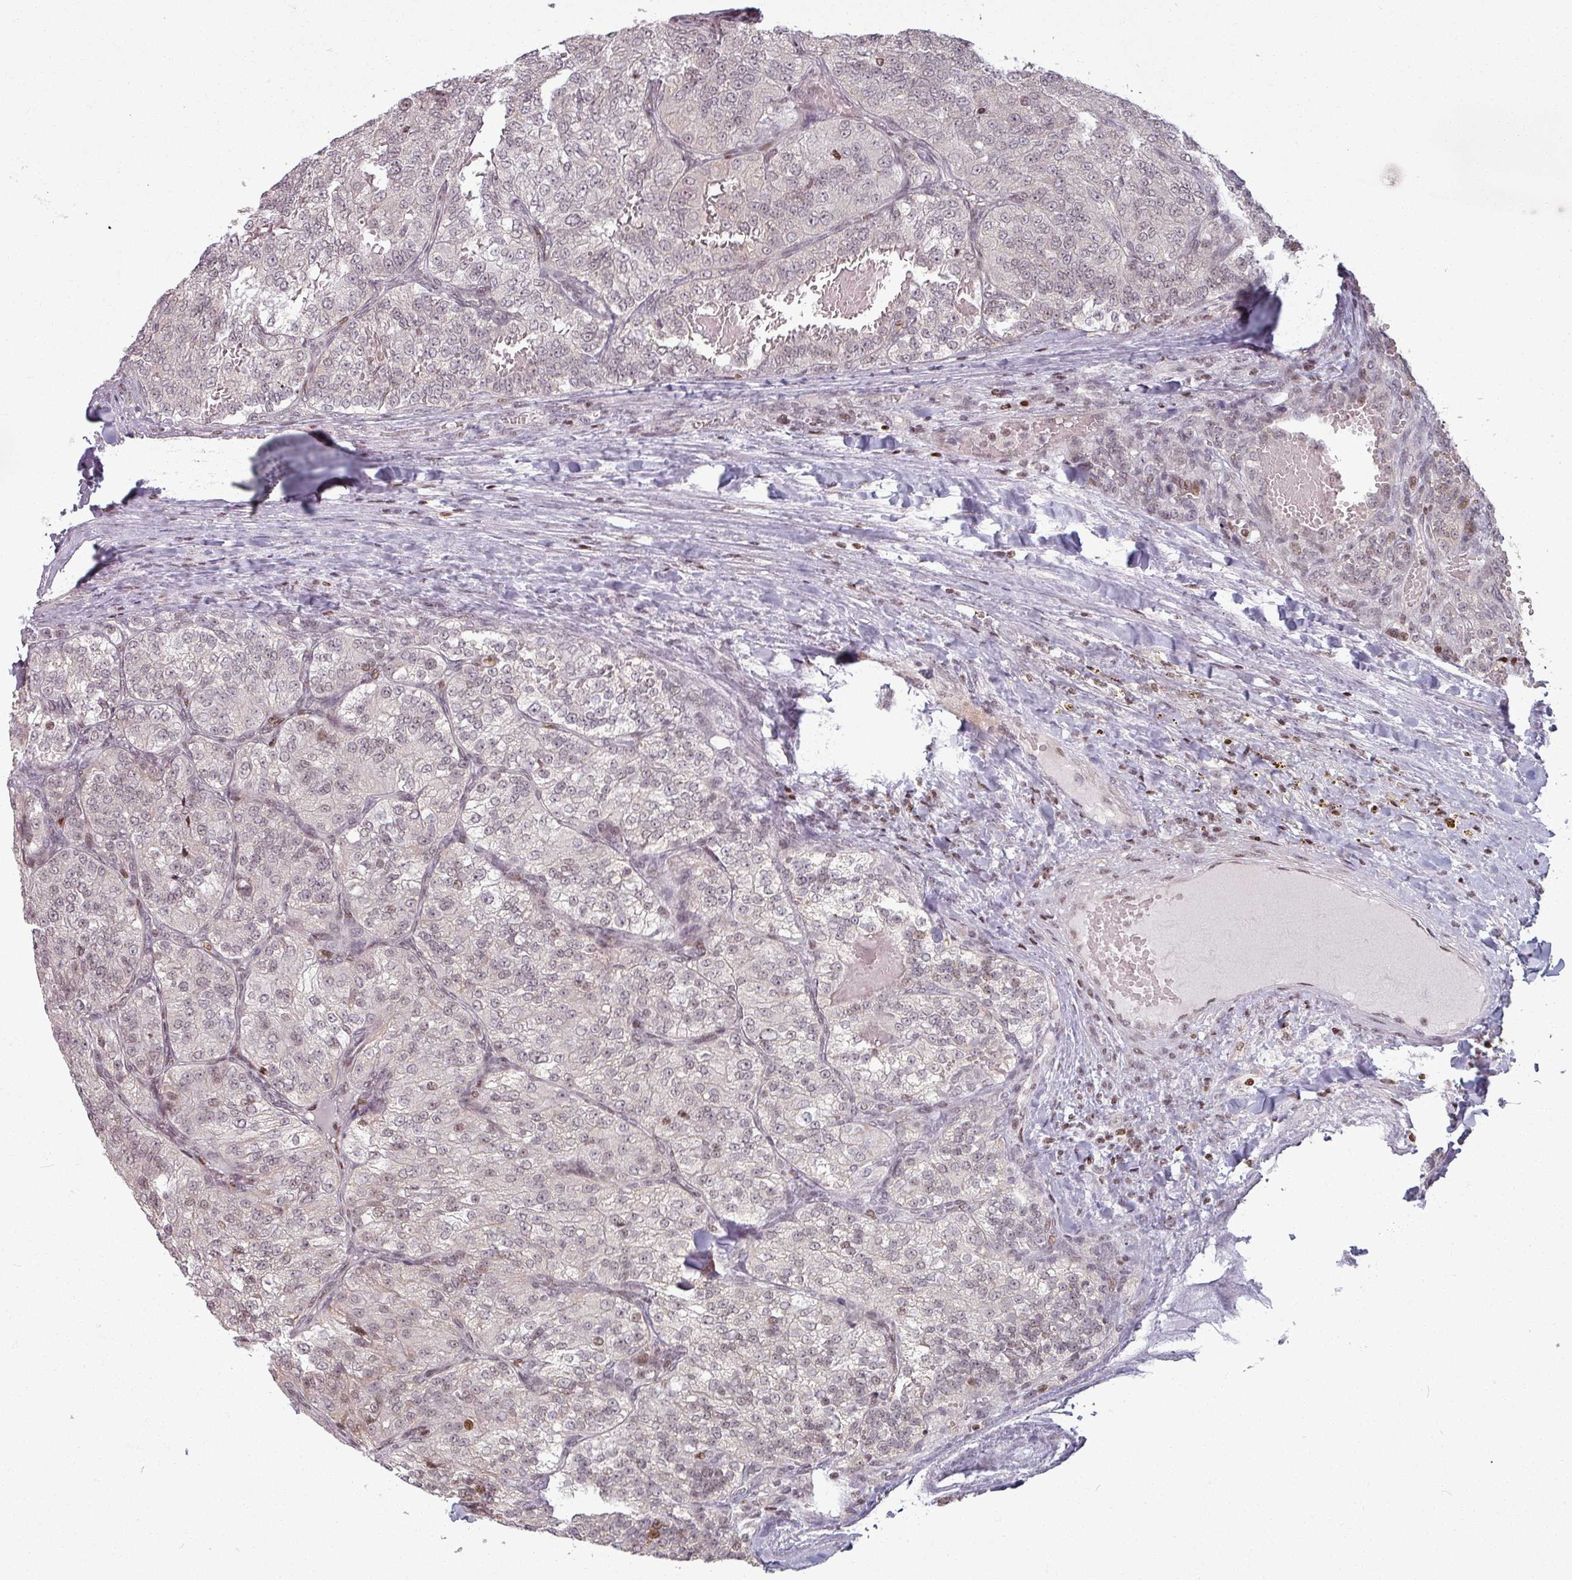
{"staining": {"intensity": "weak", "quantity": "25%-75%", "location": "nuclear"}, "tissue": "renal cancer", "cell_type": "Tumor cells", "image_type": "cancer", "snomed": [{"axis": "morphology", "description": "Adenocarcinoma, NOS"}, {"axis": "topography", "description": "Kidney"}], "caption": "About 25%-75% of tumor cells in human renal cancer display weak nuclear protein expression as visualized by brown immunohistochemical staining.", "gene": "NCOR1", "patient": {"sex": "female", "age": 63}}